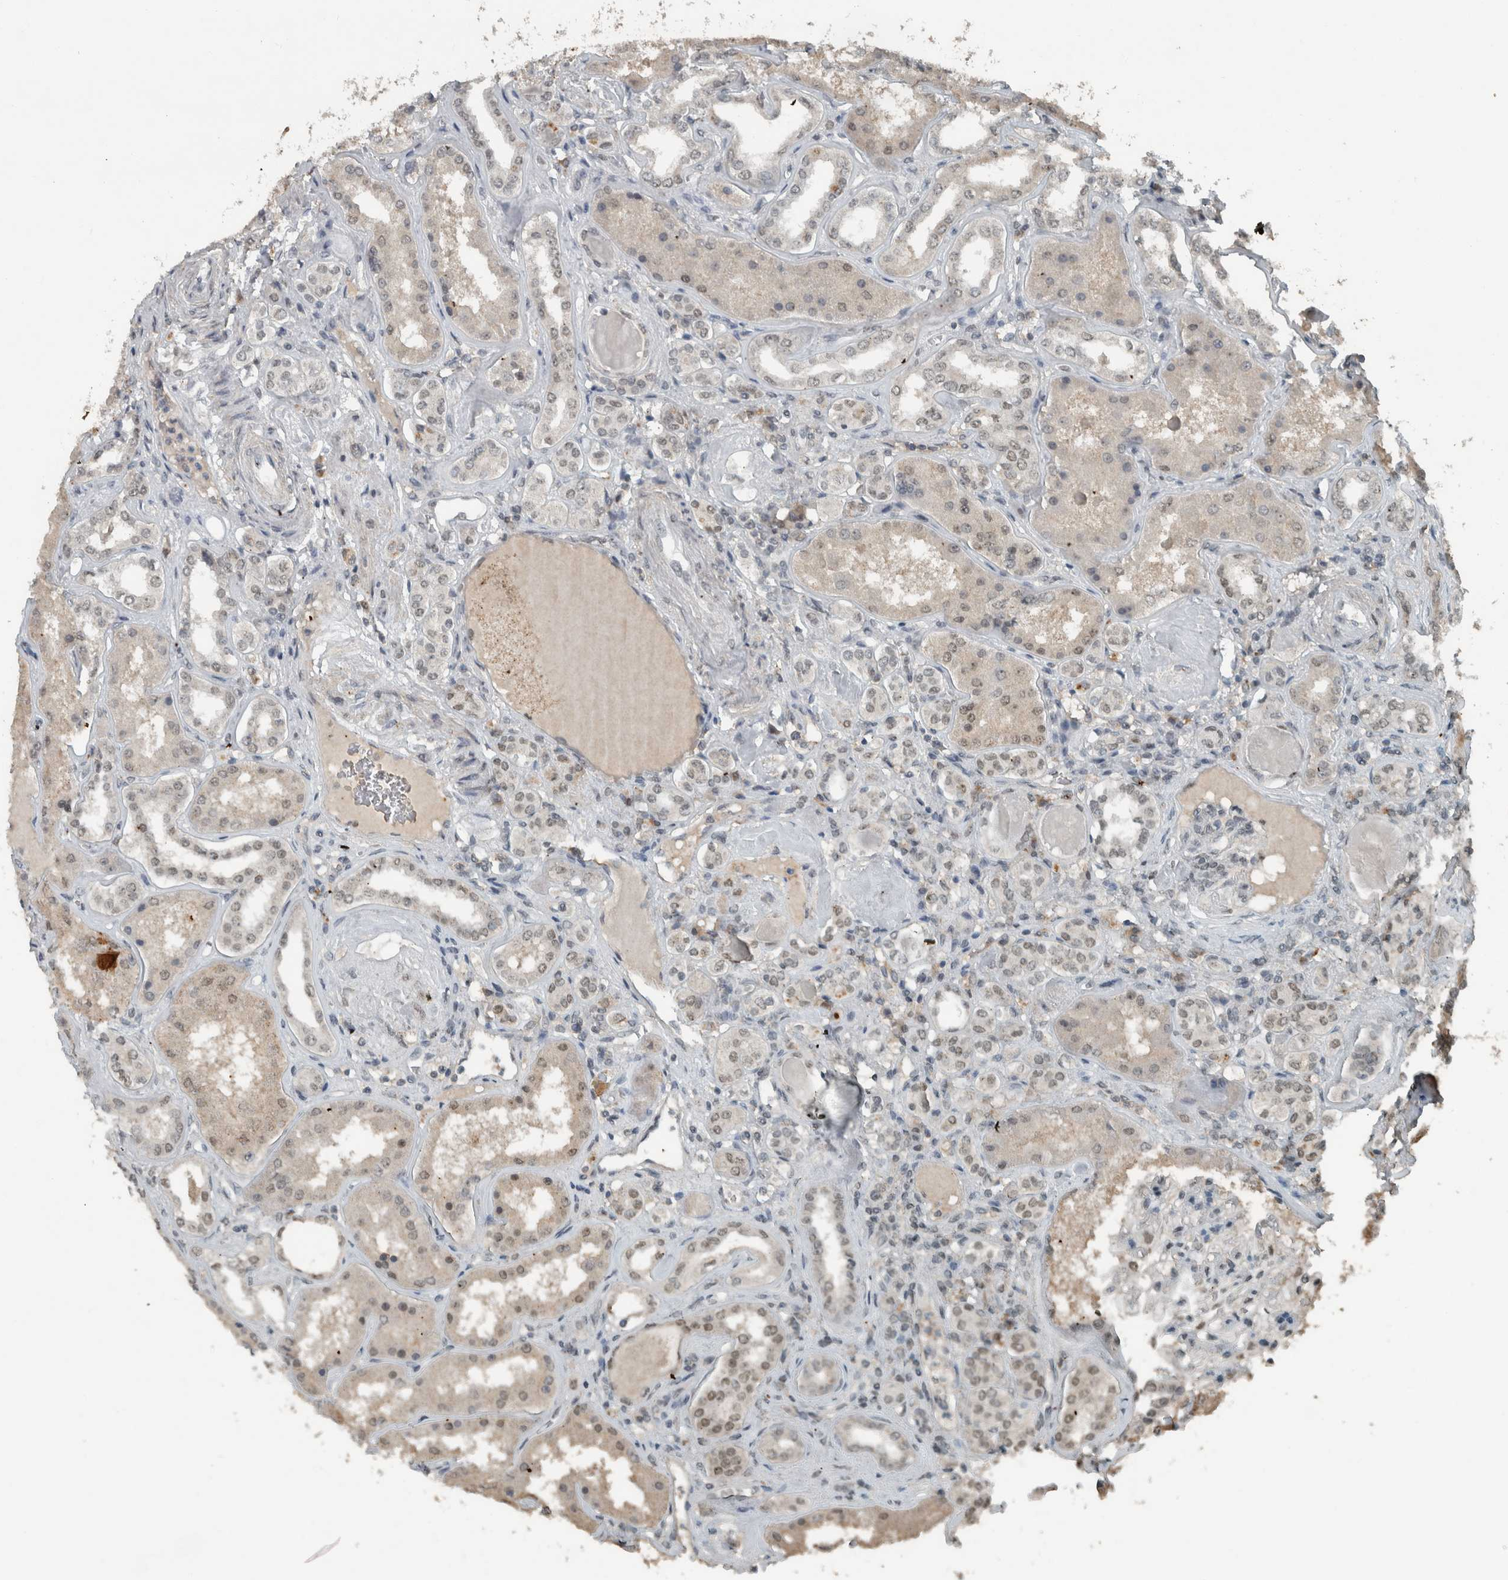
{"staining": {"intensity": "moderate", "quantity": "25%-75%", "location": "nuclear"}, "tissue": "kidney", "cell_type": "Cells in glomeruli", "image_type": "normal", "snomed": [{"axis": "morphology", "description": "Normal tissue, NOS"}, {"axis": "topography", "description": "Kidney"}], "caption": "A brown stain highlights moderate nuclear expression of a protein in cells in glomeruli of unremarkable human kidney.", "gene": "ZNF24", "patient": {"sex": "female", "age": 56}}